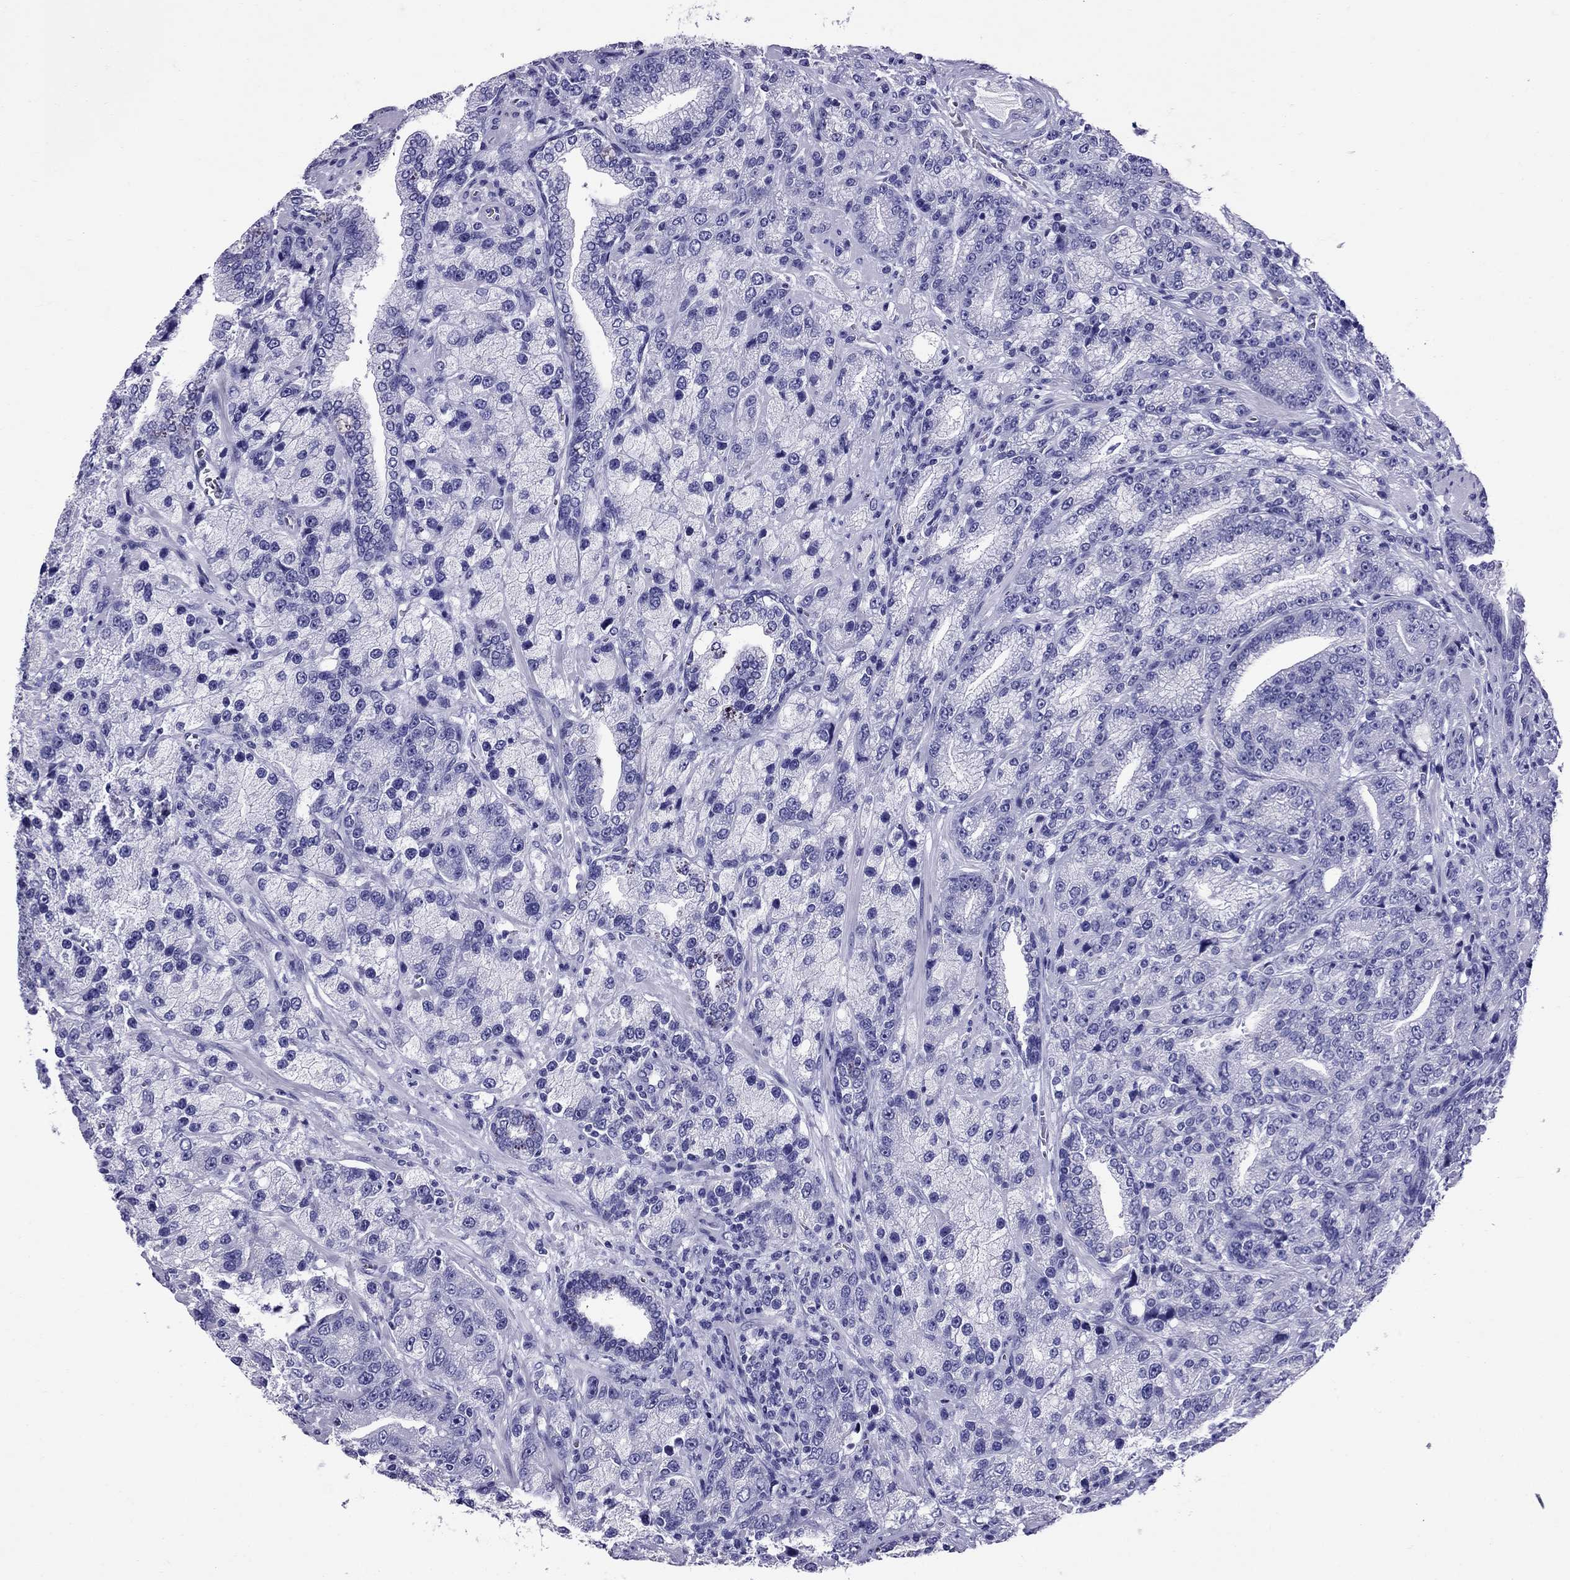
{"staining": {"intensity": "negative", "quantity": "none", "location": "none"}, "tissue": "prostate cancer", "cell_type": "Tumor cells", "image_type": "cancer", "snomed": [{"axis": "morphology", "description": "Adenocarcinoma, NOS"}, {"axis": "topography", "description": "Prostate"}], "caption": "Histopathology image shows no protein expression in tumor cells of prostate cancer tissue.", "gene": "AVPR1B", "patient": {"sex": "male", "age": 63}}